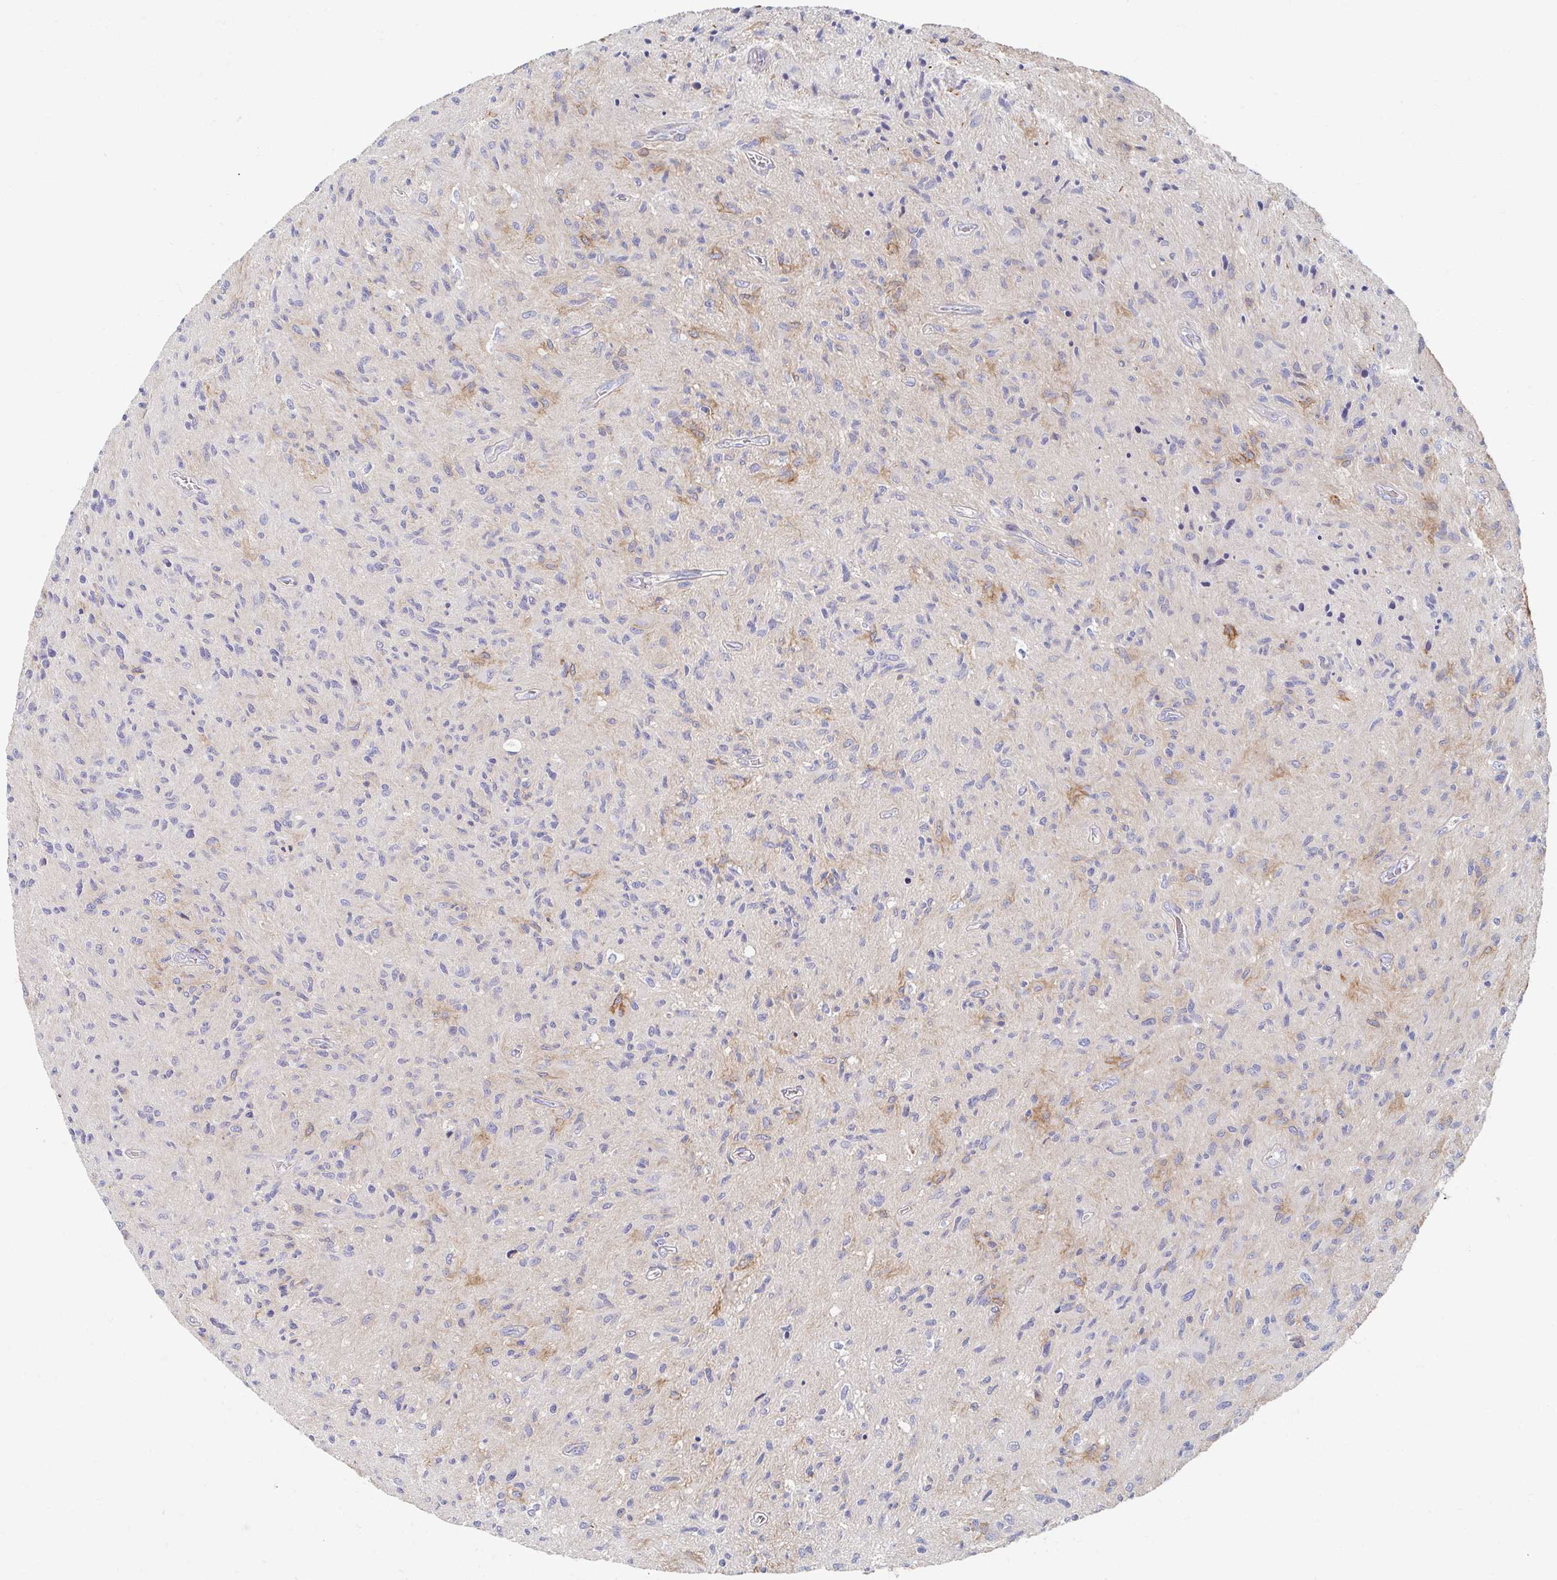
{"staining": {"intensity": "negative", "quantity": "none", "location": "none"}, "tissue": "glioma", "cell_type": "Tumor cells", "image_type": "cancer", "snomed": [{"axis": "morphology", "description": "Glioma, malignant, High grade"}, {"axis": "topography", "description": "Brain"}], "caption": "This is an immunohistochemistry photomicrograph of high-grade glioma (malignant). There is no expression in tumor cells.", "gene": "MYLK2", "patient": {"sex": "male", "age": 54}}